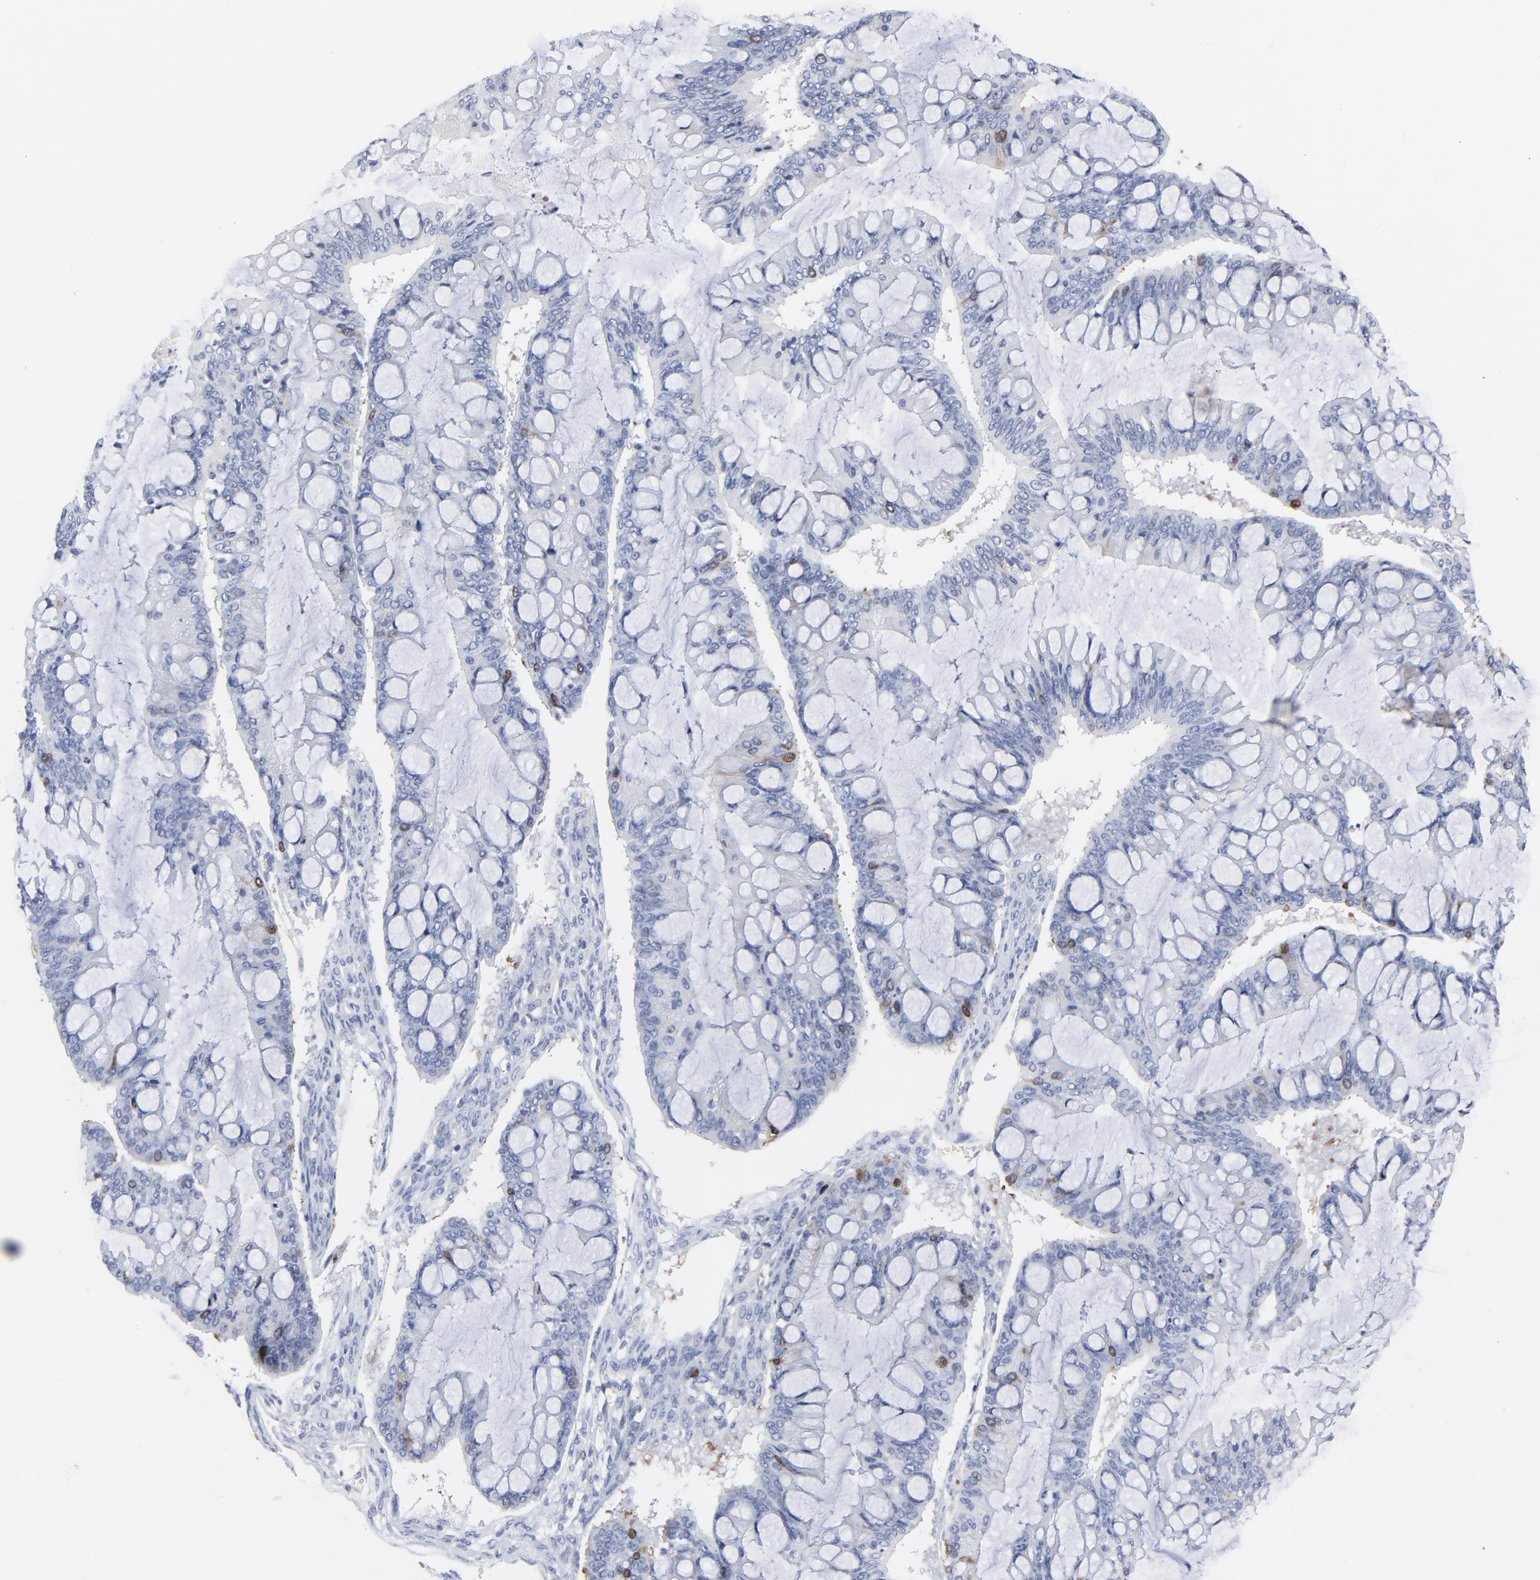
{"staining": {"intensity": "strong", "quantity": "<25%", "location": "nuclear"}, "tissue": "ovarian cancer", "cell_type": "Tumor cells", "image_type": "cancer", "snomed": [{"axis": "morphology", "description": "Cystadenocarcinoma, mucinous, NOS"}, {"axis": "topography", "description": "Ovary"}], "caption": "This is a micrograph of immunohistochemistry (IHC) staining of mucinous cystadenocarcinoma (ovarian), which shows strong positivity in the nuclear of tumor cells.", "gene": "CDK1", "patient": {"sex": "female", "age": 73}}